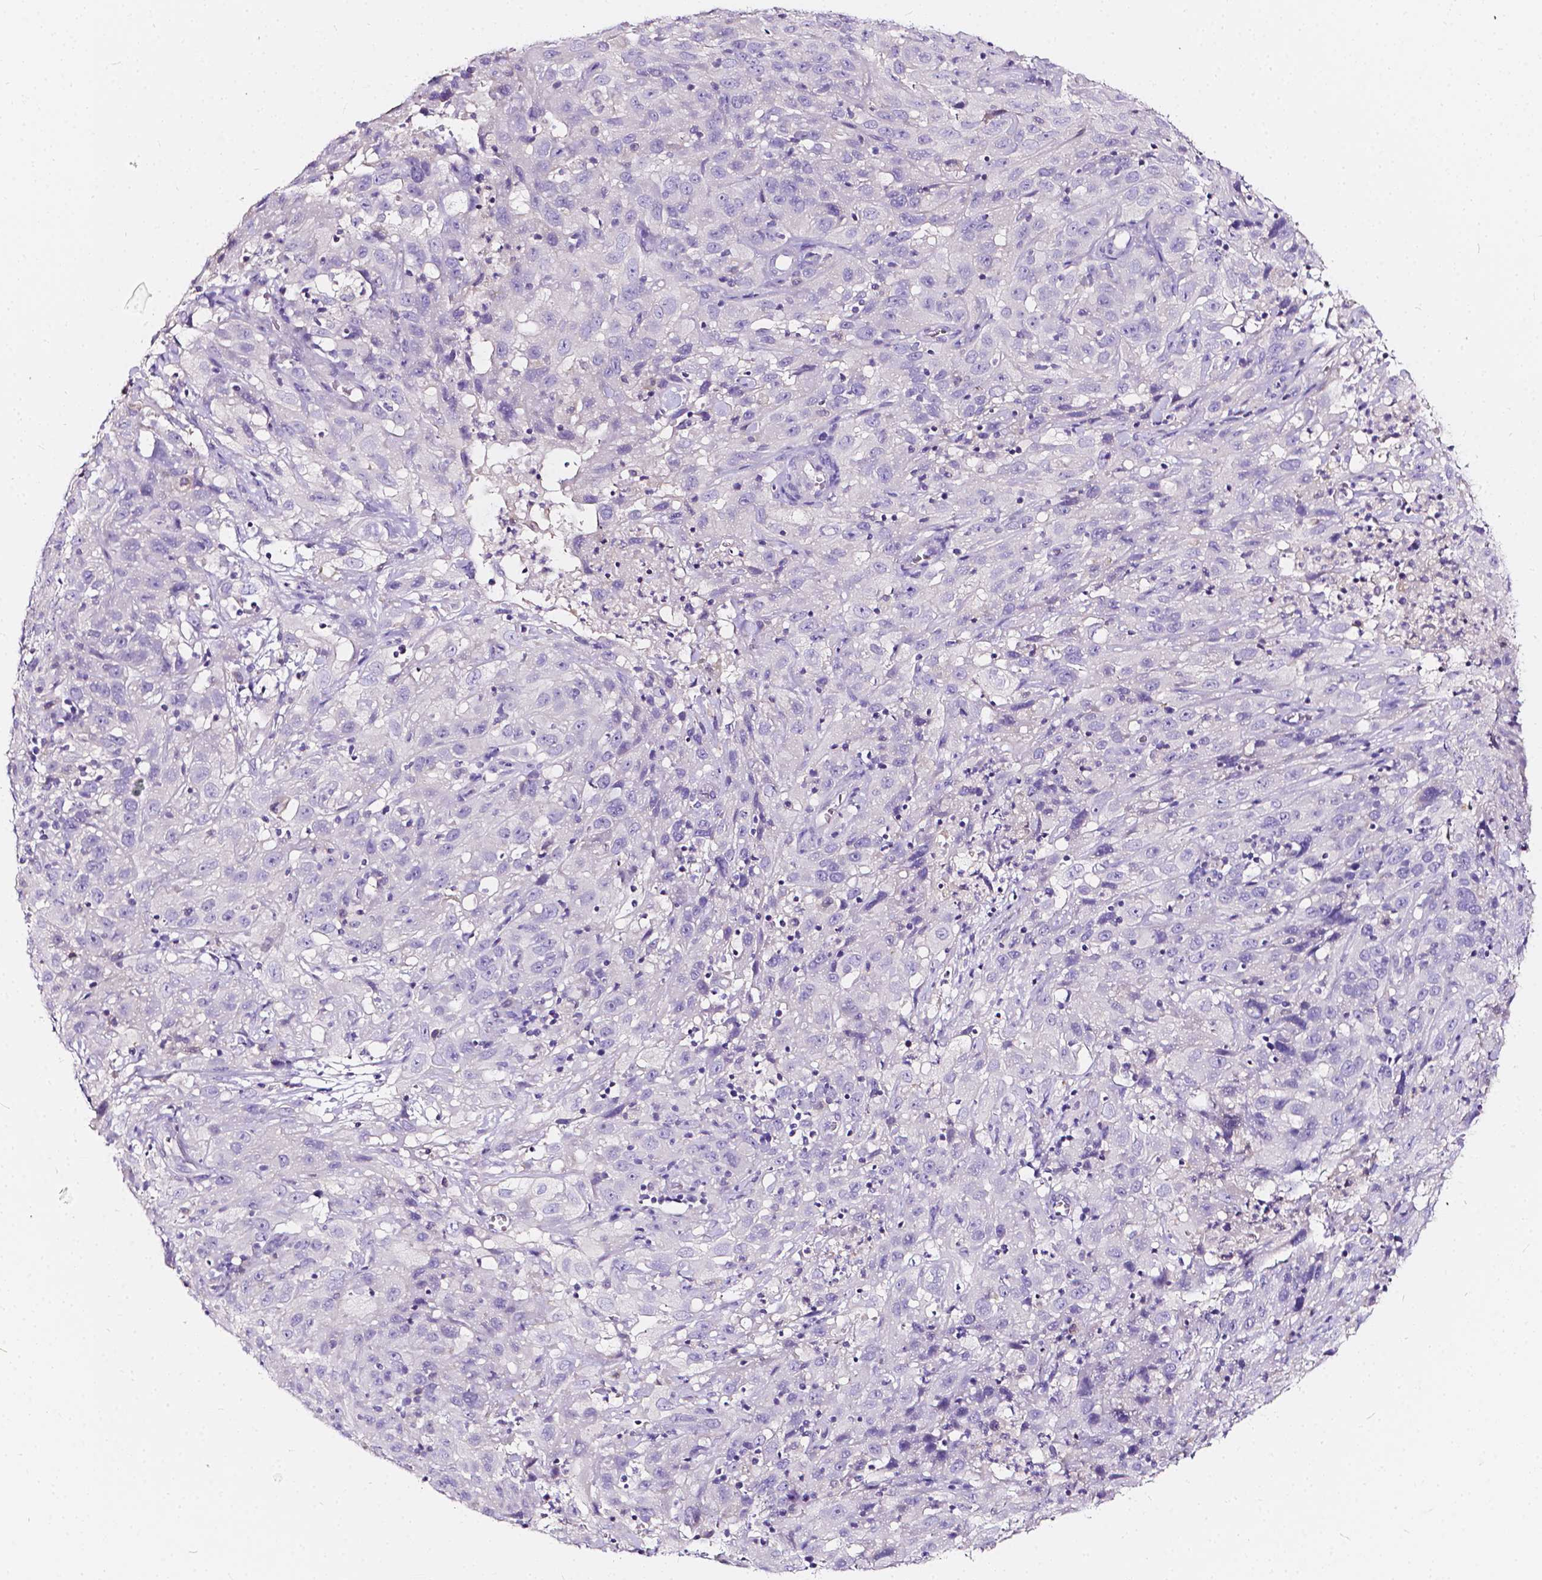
{"staining": {"intensity": "negative", "quantity": "none", "location": "none"}, "tissue": "cervical cancer", "cell_type": "Tumor cells", "image_type": "cancer", "snomed": [{"axis": "morphology", "description": "Squamous cell carcinoma, NOS"}, {"axis": "topography", "description": "Cervix"}], "caption": "High power microscopy micrograph of an immunohistochemistry histopathology image of cervical cancer (squamous cell carcinoma), revealing no significant expression in tumor cells.", "gene": "CLSTN2", "patient": {"sex": "female", "age": 32}}